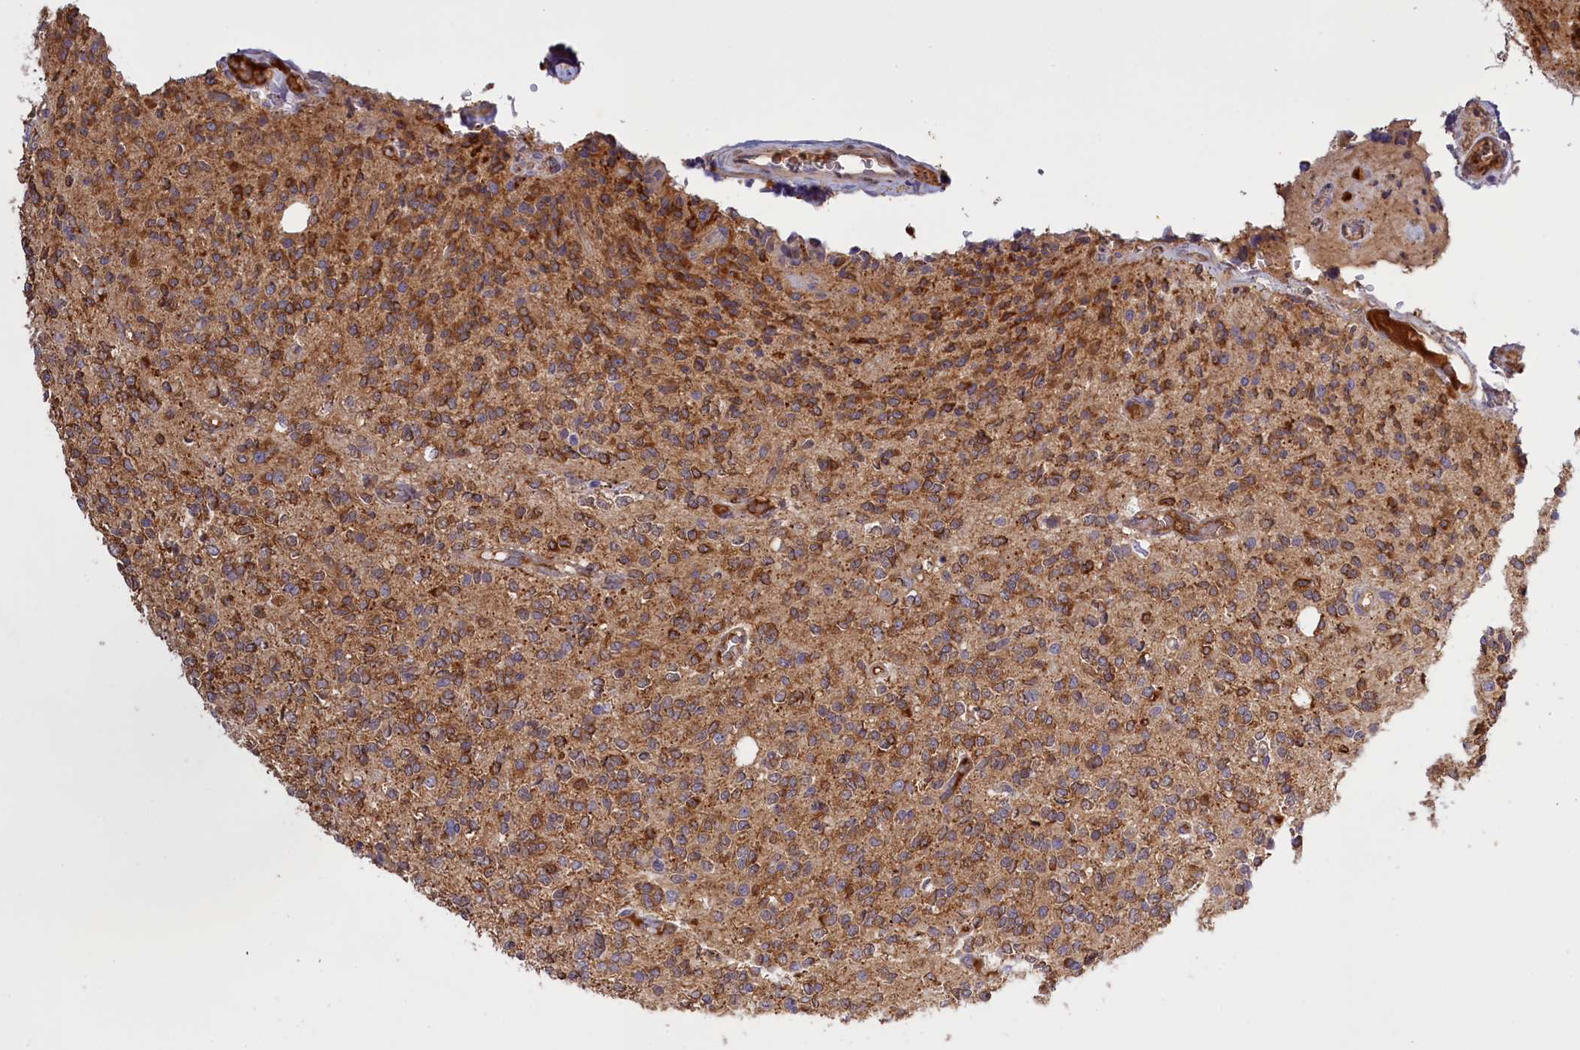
{"staining": {"intensity": "moderate", "quantity": ">75%", "location": "cytoplasmic/membranous"}, "tissue": "glioma", "cell_type": "Tumor cells", "image_type": "cancer", "snomed": [{"axis": "morphology", "description": "Glioma, malignant, High grade"}, {"axis": "topography", "description": "Brain"}], "caption": "Protein expression analysis of malignant glioma (high-grade) exhibits moderate cytoplasmic/membranous positivity in about >75% of tumor cells. (Stains: DAB (3,3'-diaminobenzidine) in brown, nuclei in blue, Microscopy: brightfield microscopy at high magnification).", "gene": "RRAD", "patient": {"sex": "male", "age": 34}}